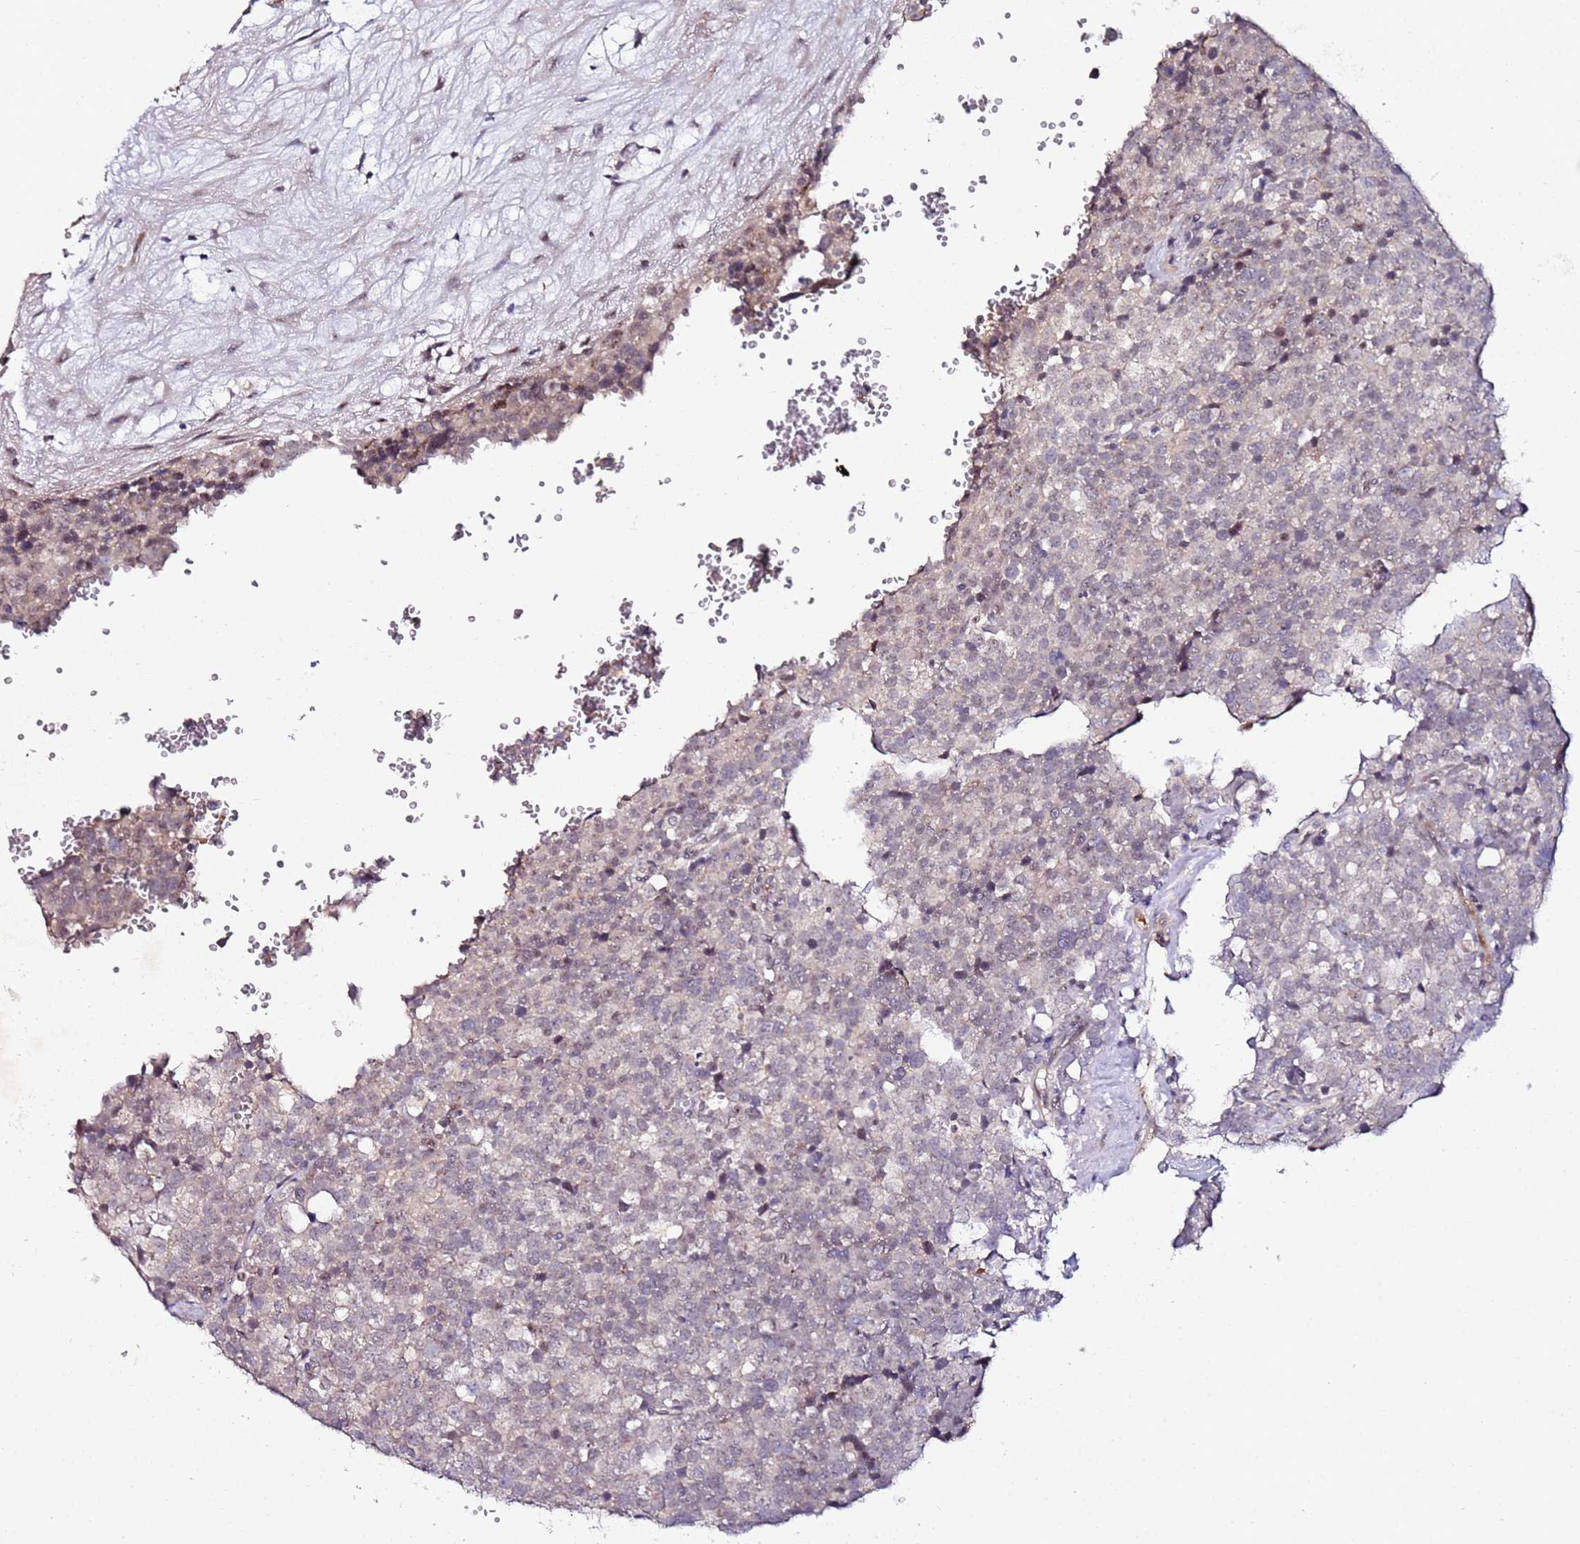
{"staining": {"intensity": "negative", "quantity": "none", "location": "none"}, "tissue": "testis cancer", "cell_type": "Tumor cells", "image_type": "cancer", "snomed": [{"axis": "morphology", "description": "Seminoma, NOS"}, {"axis": "topography", "description": "Testis"}], "caption": "A high-resolution image shows immunohistochemistry staining of testis cancer, which demonstrates no significant staining in tumor cells.", "gene": "DUSP28", "patient": {"sex": "male", "age": 71}}